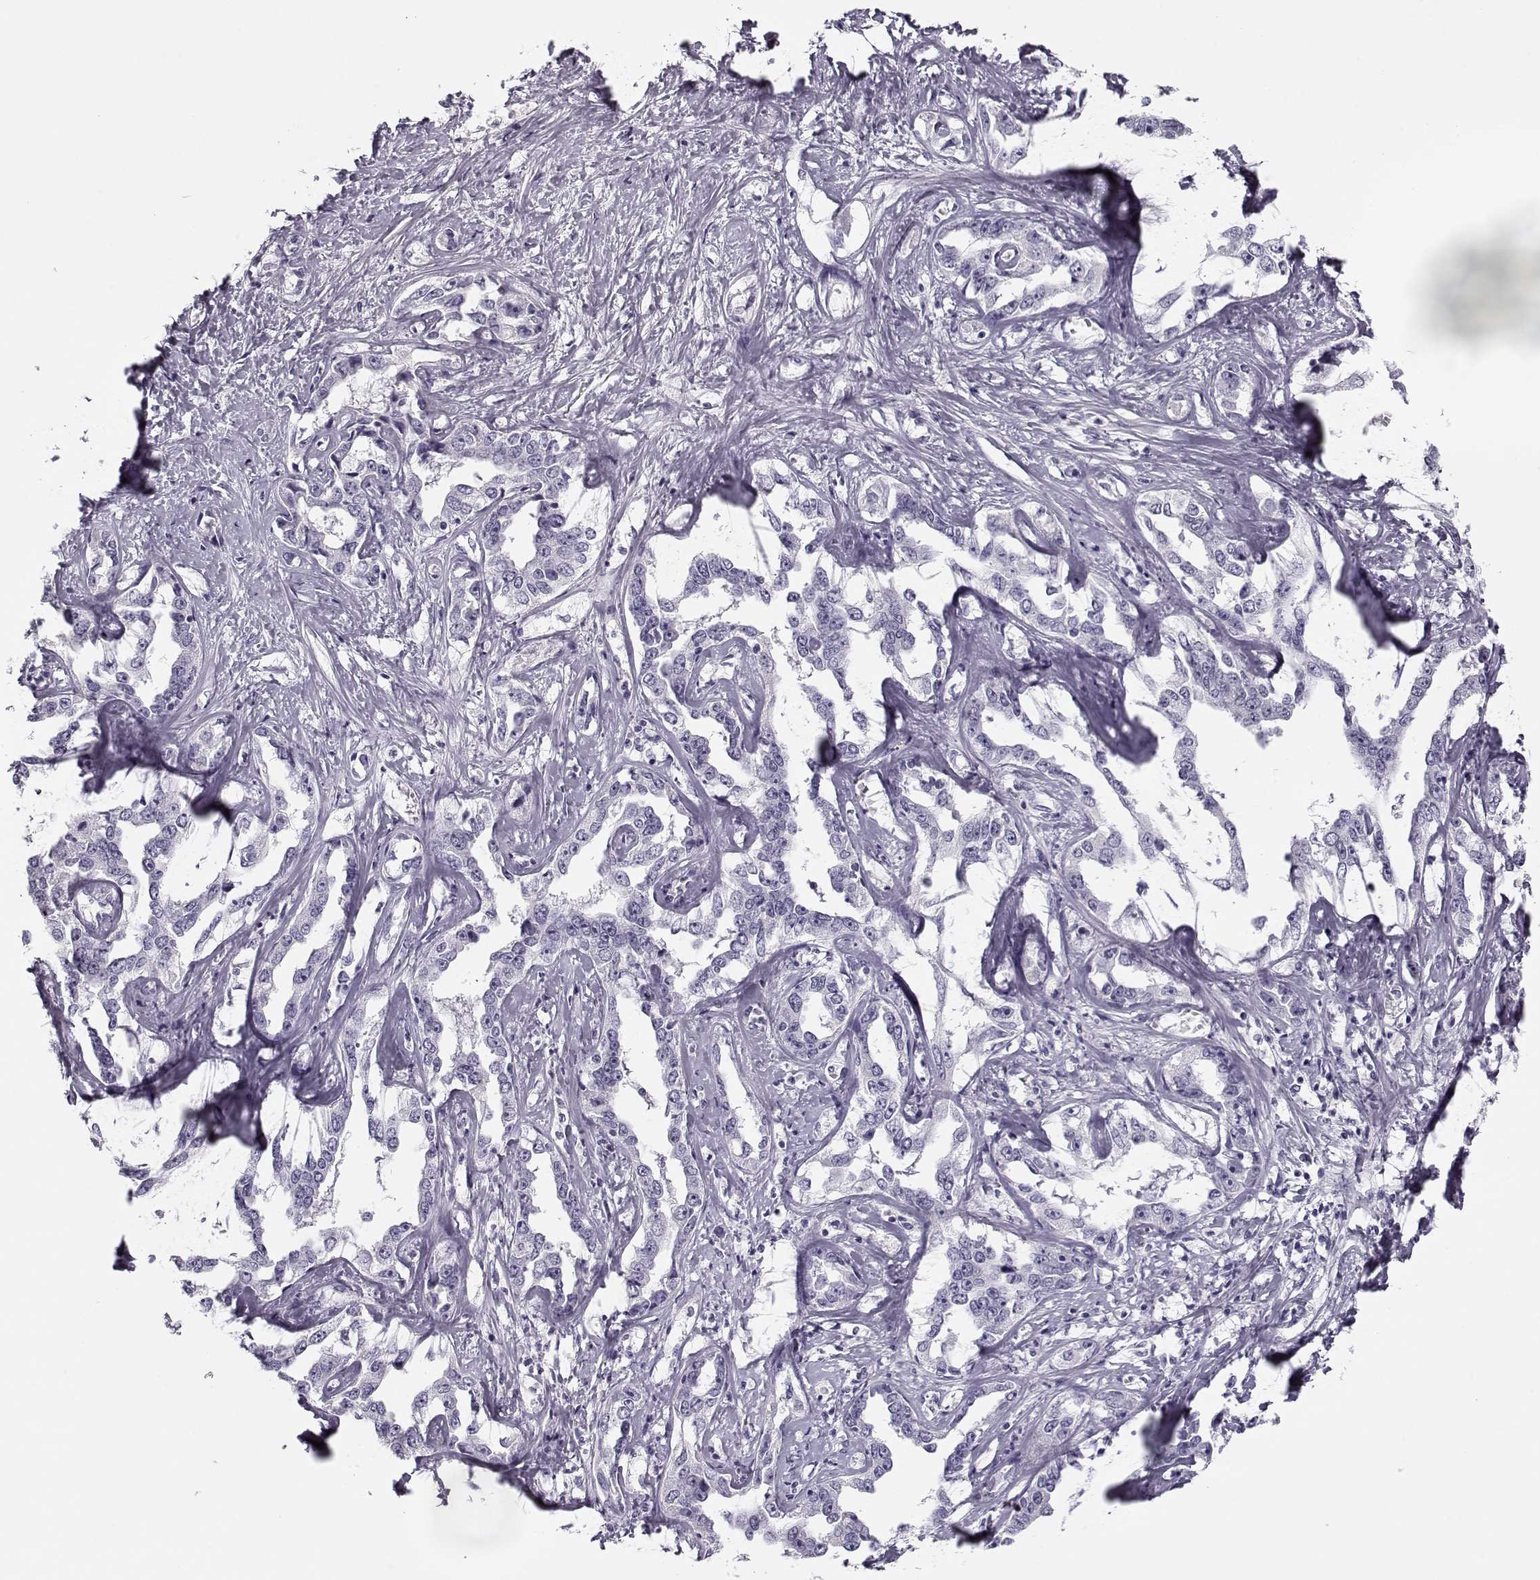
{"staining": {"intensity": "negative", "quantity": "none", "location": "none"}, "tissue": "liver cancer", "cell_type": "Tumor cells", "image_type": "cancer", "snomed": [{"axis": "morphology", "description": "Cholangiocarcinoma"}, {"axis": "topography", "description": "Liver"}], "caption": "Histopathology image shows no significant protein staining in tumor cells of liver cancer.", "gene": "PNMT", "patient": {"sex": "male", "age": 59}}